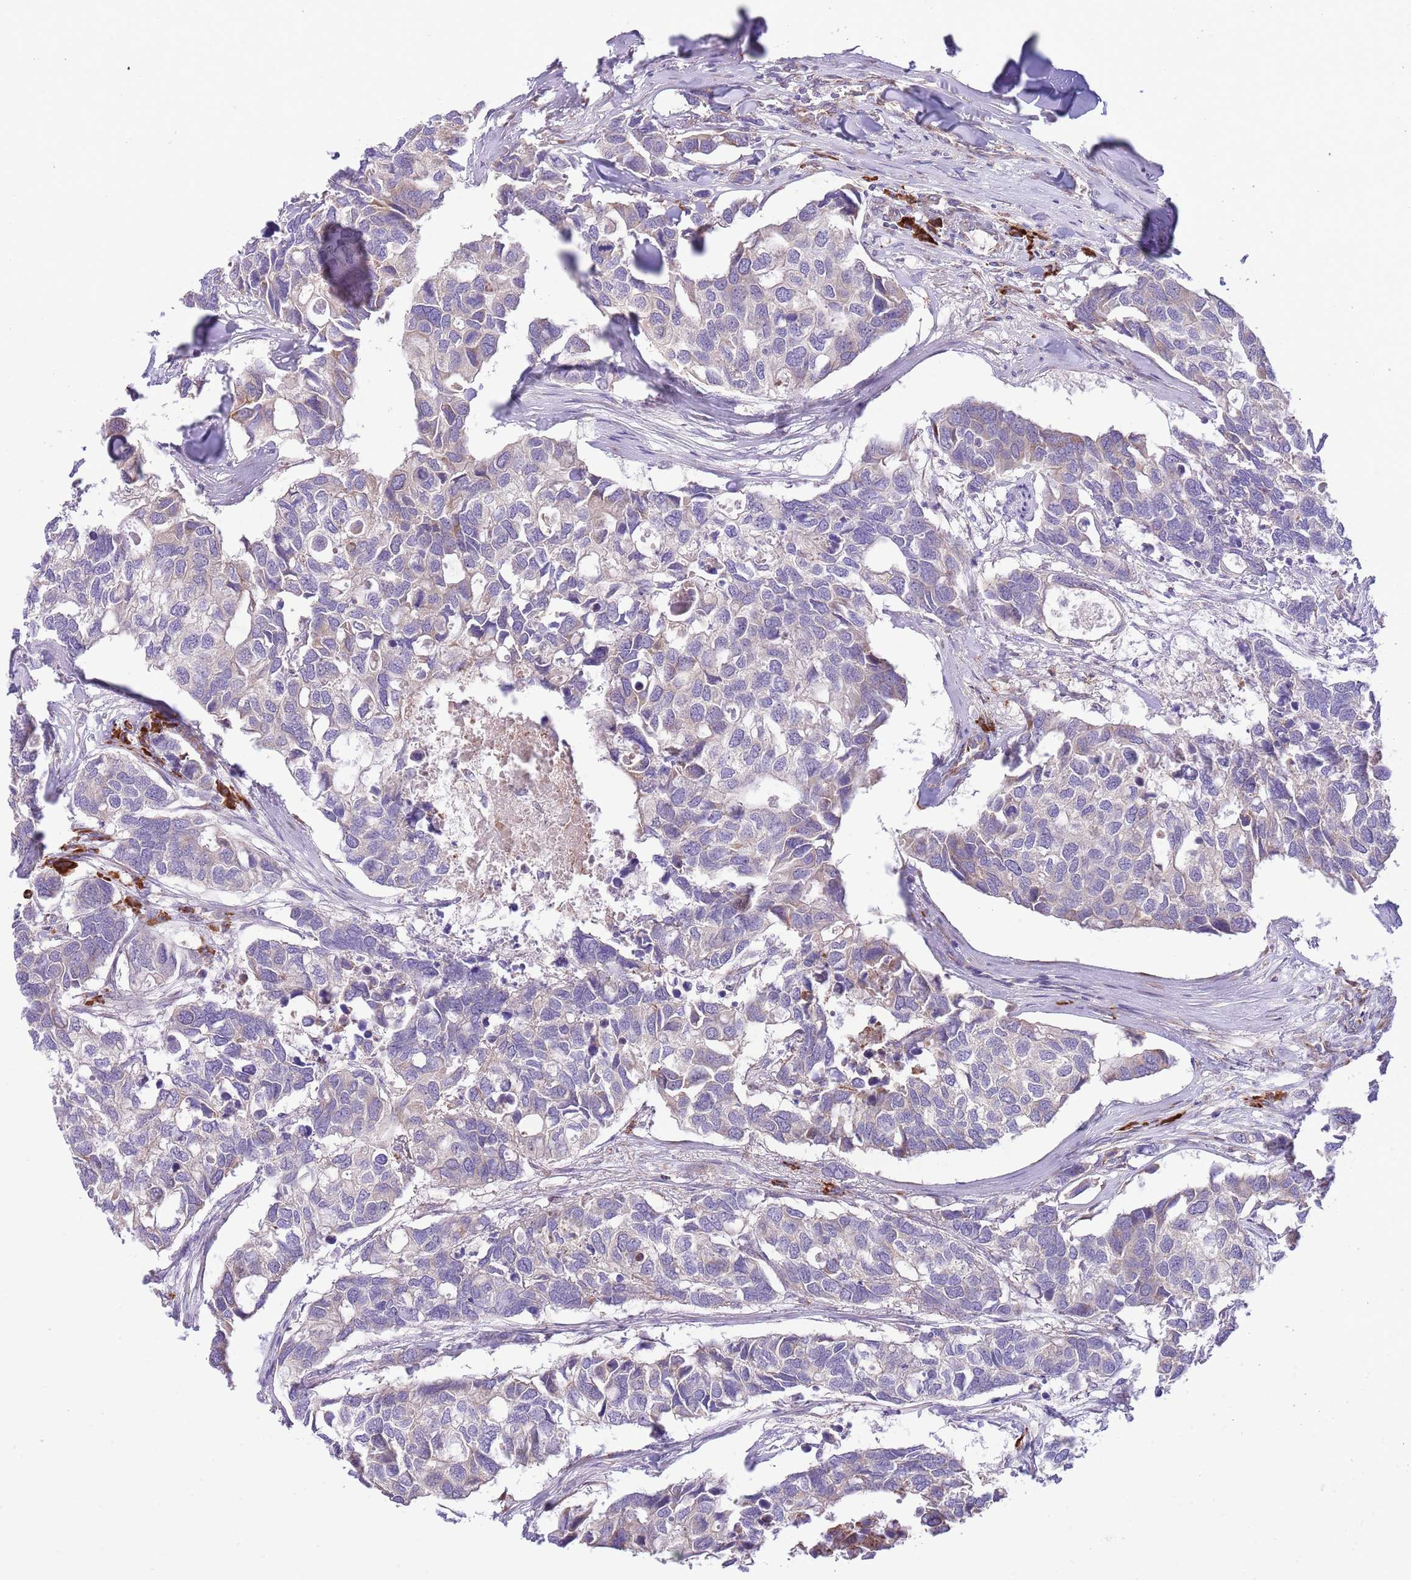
{"staining": {"intensity": "weak", "quantity": "<25%", "location": "cytoplasmic/membranous"}, "tissue": "breast cancer", "cell_type": "Tumor cells", "image_type": "cancer", "snomed": [{"axis": "morphology", "description": "Duct carcinoma"}, {"axis": "topography", "description": "Breast"}], "caption": "An IHC image of breast cancer is shown. There is no staining in tumor cells of breast cancer. (IHC, brightfield microscopy, high magnification).", "gene": "DAND5", "patient": {"sex": "female", "age": 83}}